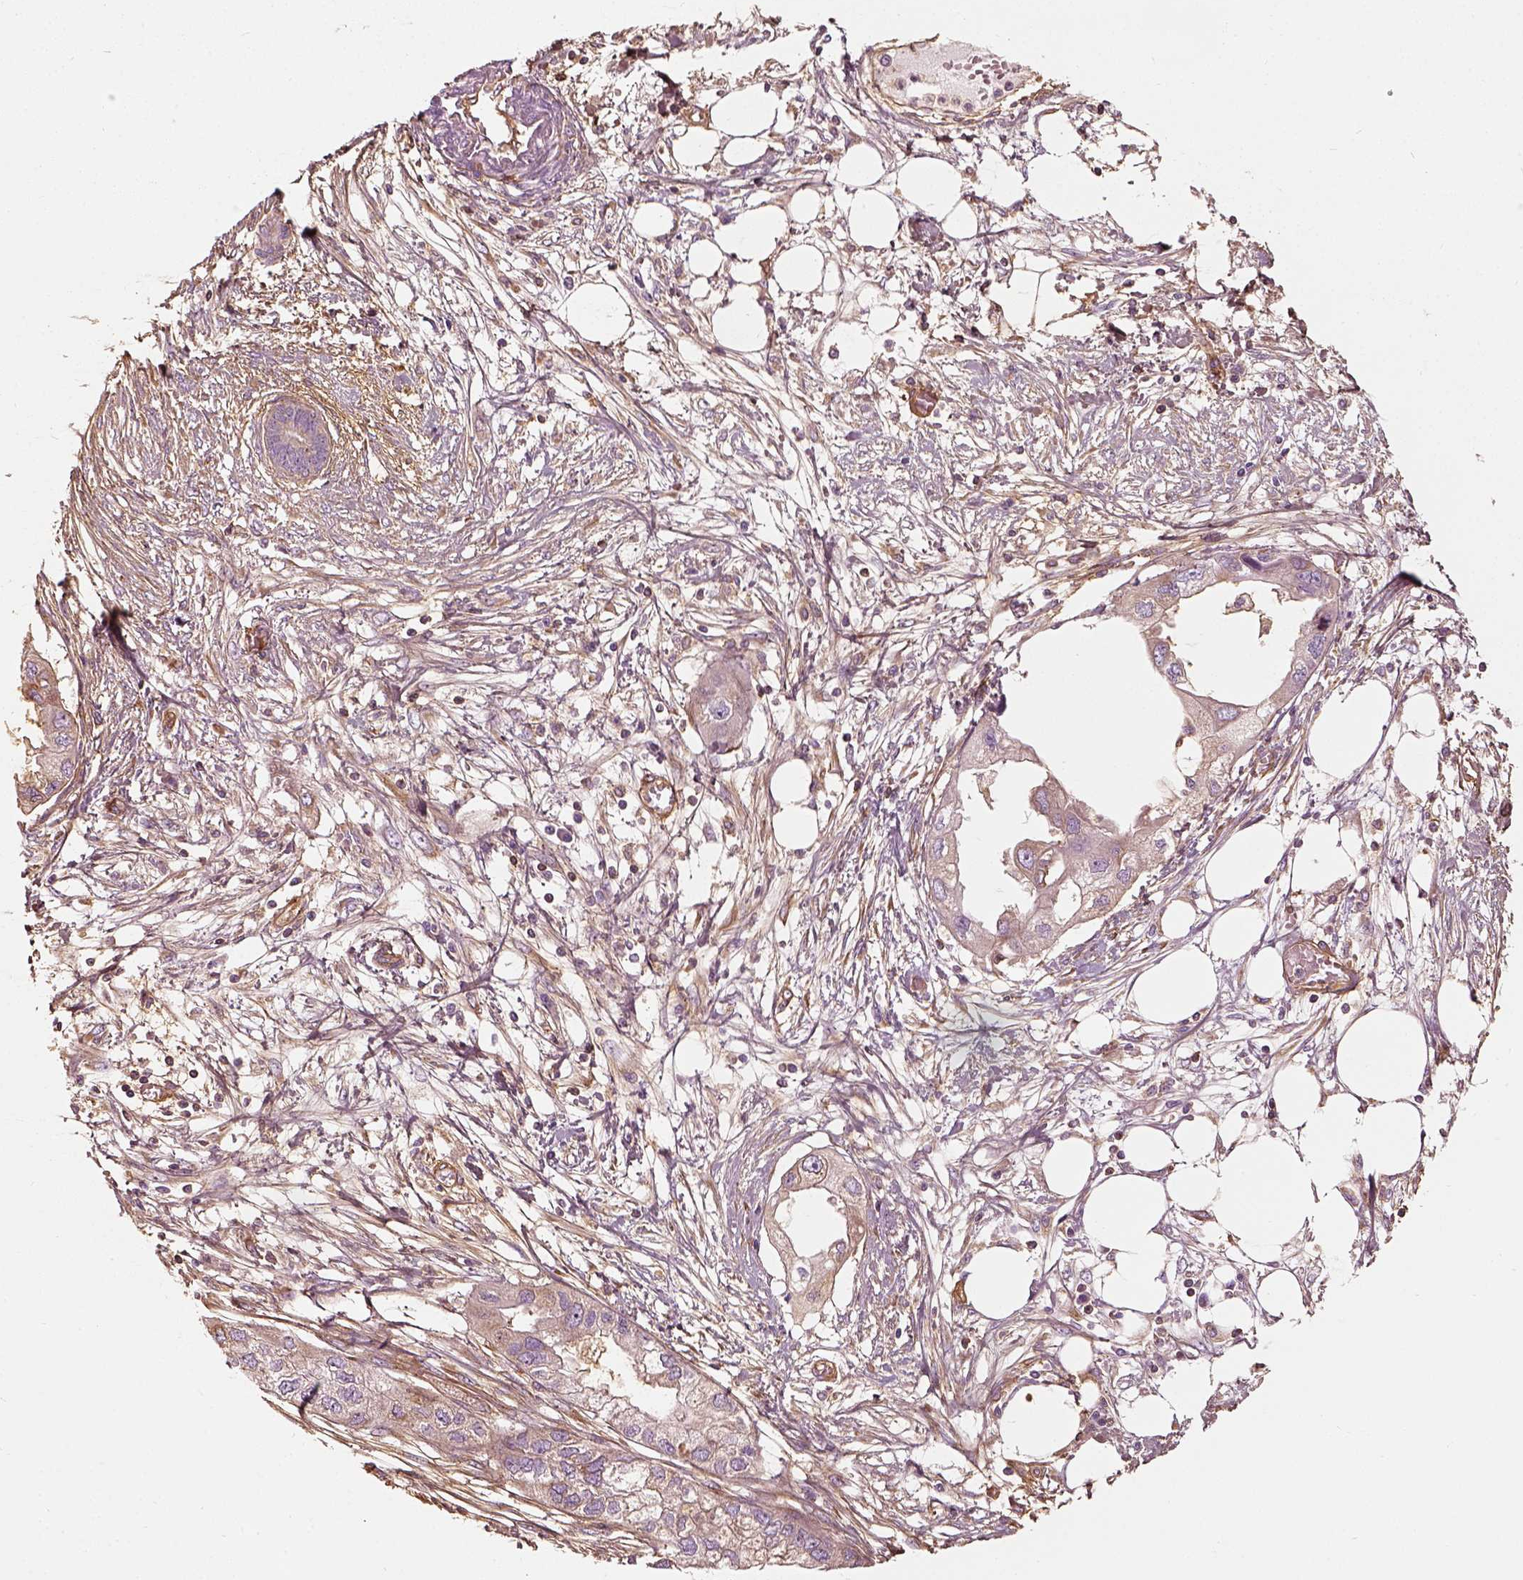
{"staining": {"intensity": "weak", "quantity": ">75%", "location": "cytoplasmic/membranous"}, "tissue": "endometrial cancer", "cell_type": "Tumor cells", "image_type": "cancer", "snomed": [{"axis": "morphology", "description": "Adenocarcinoma, NOS"}, {"axis": "morphology", "description": "Adenocarcinoma, metastatic, NOS"}, {"axis": "topography", "description": "Adipose tissue"}, {"axis": "topography", "description": "Endometrium"}], "caption": "Protein expression by immunohistochemistry displays weak cytoplasmic/membranous expression in approximately >75% of tumor cells in endometrial cancer (adenocarcinoma). The protein of interest is shown in brown color, while the nuclei are stained blue.", "gene": "COL6A2", "patient": {"sex": "female", "age": 67}}